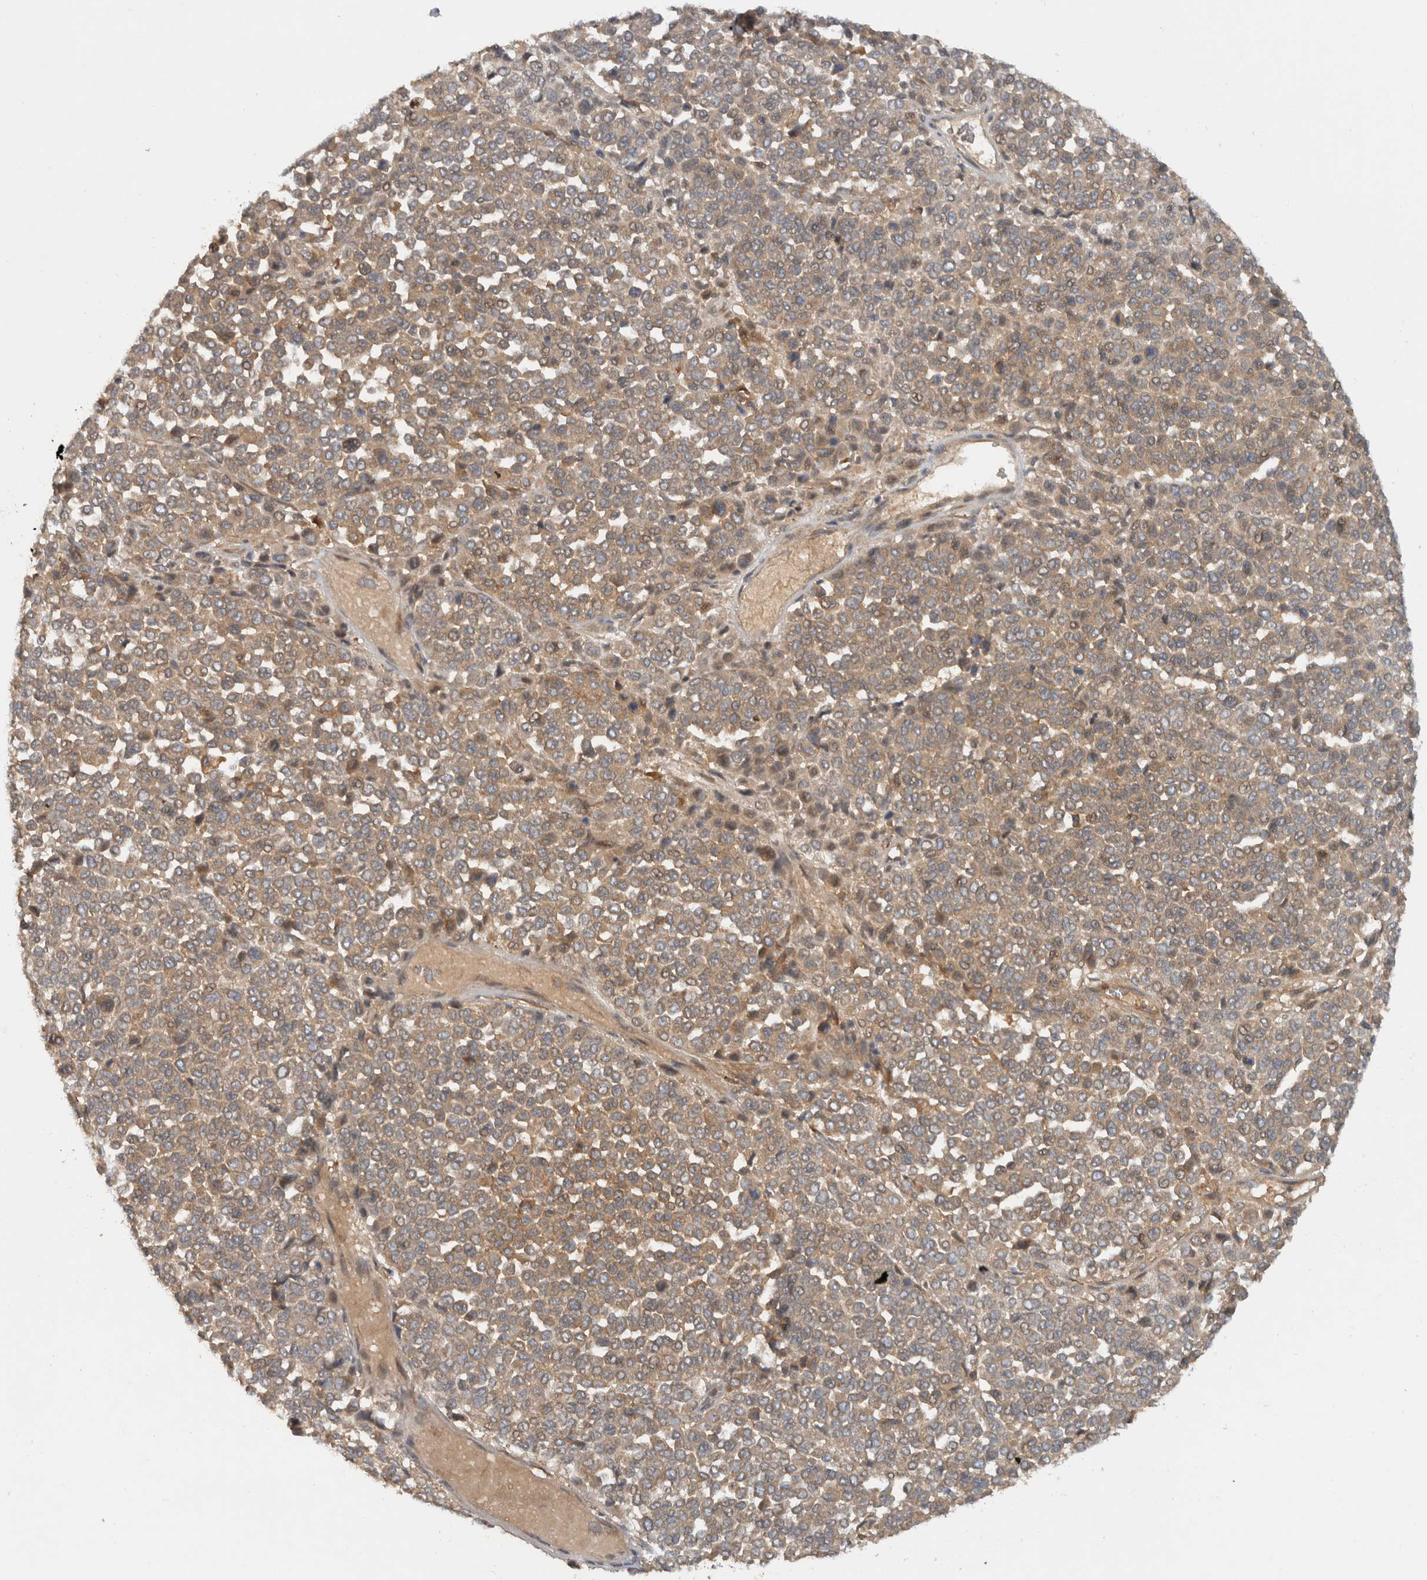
{"staining": {"intensity": "weak", "quantity": ">75%", "location": "cytoplasmic/membranous"}, "tissue": "melanoma", "cell_type": "Tumor cells", "image_type": "cancer", "snomed": [{"axis": "morphology", "description": "Malignant melanoma, Metastatic site"}, {"axis": "topography", "description": "Pancreas"}], "caption": "Protein staining by IHC demonstrates weak cytoplasmic/membranous positivity in approximately >75% of tumor cells in malignant melanoma (metastatic site).", "gene": "VEPH1", "patient": {"sex": "female", "age": 30}}